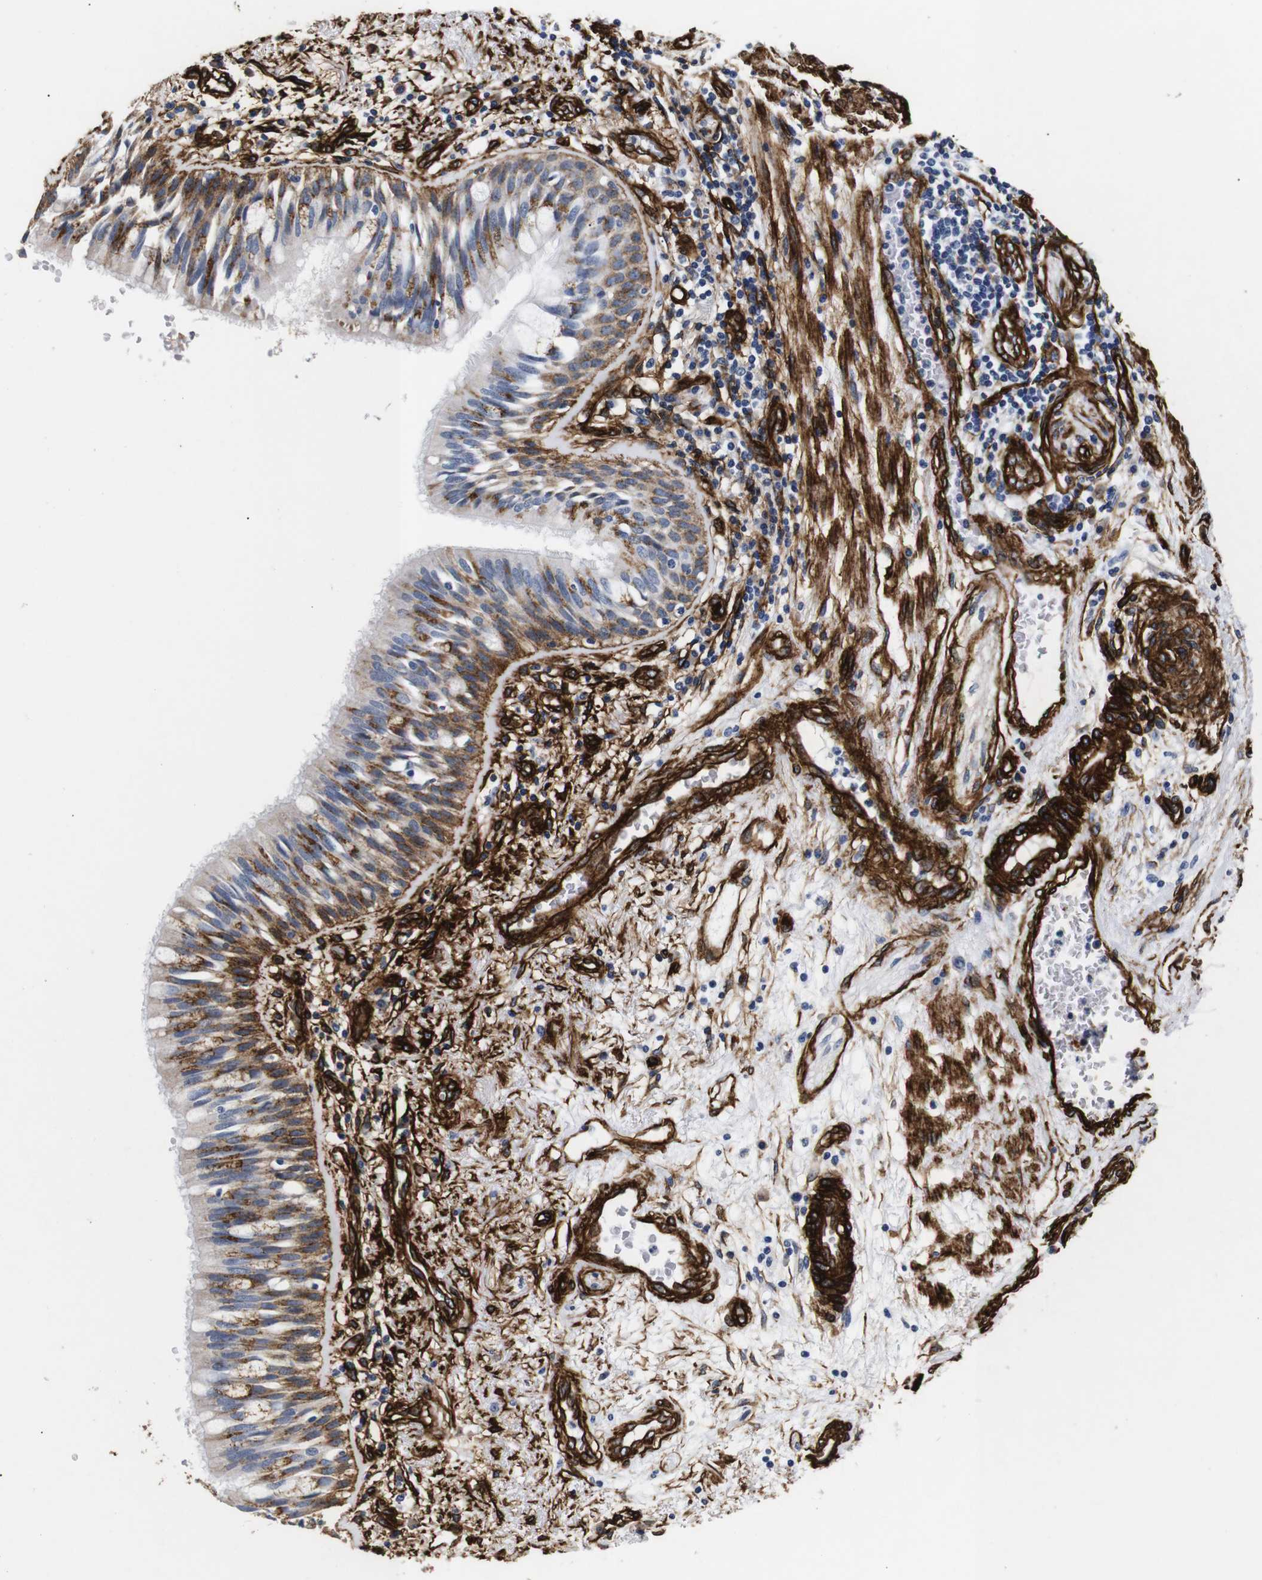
{"staining": {"intensity": "strong", "quantity": "25%-75%", "location": "cytoplasmic/membranous"}, "tissue": "bronchus", "cell_type": "Respiratory epithelial cells", "image_type": "normal", "snomed": [{"axis": "morphology", "description": "Normal tissue, NOS"}, {"axis": "morphology", "description": "Adenocarcinoma, NOS"}, {"axis": "morphology", "description": "Adenocarcinoma, metastatic, NOS"}, {"axis": "topography", "description": "Lymph node"}, {"axis": "topography", "description": "Bronchus"}, {"axis": "topography", "description": "Lung"}], "caption": "Protein staining of unremarkable bronchus shows strong cytoplasmic/membranous staining in about 25%-75% of respiratory epithelial cells. (IHC, brightfield microscopy, high magnification).", "gene": "CAV2", "patient": {"sex": "female", "age": 54}}